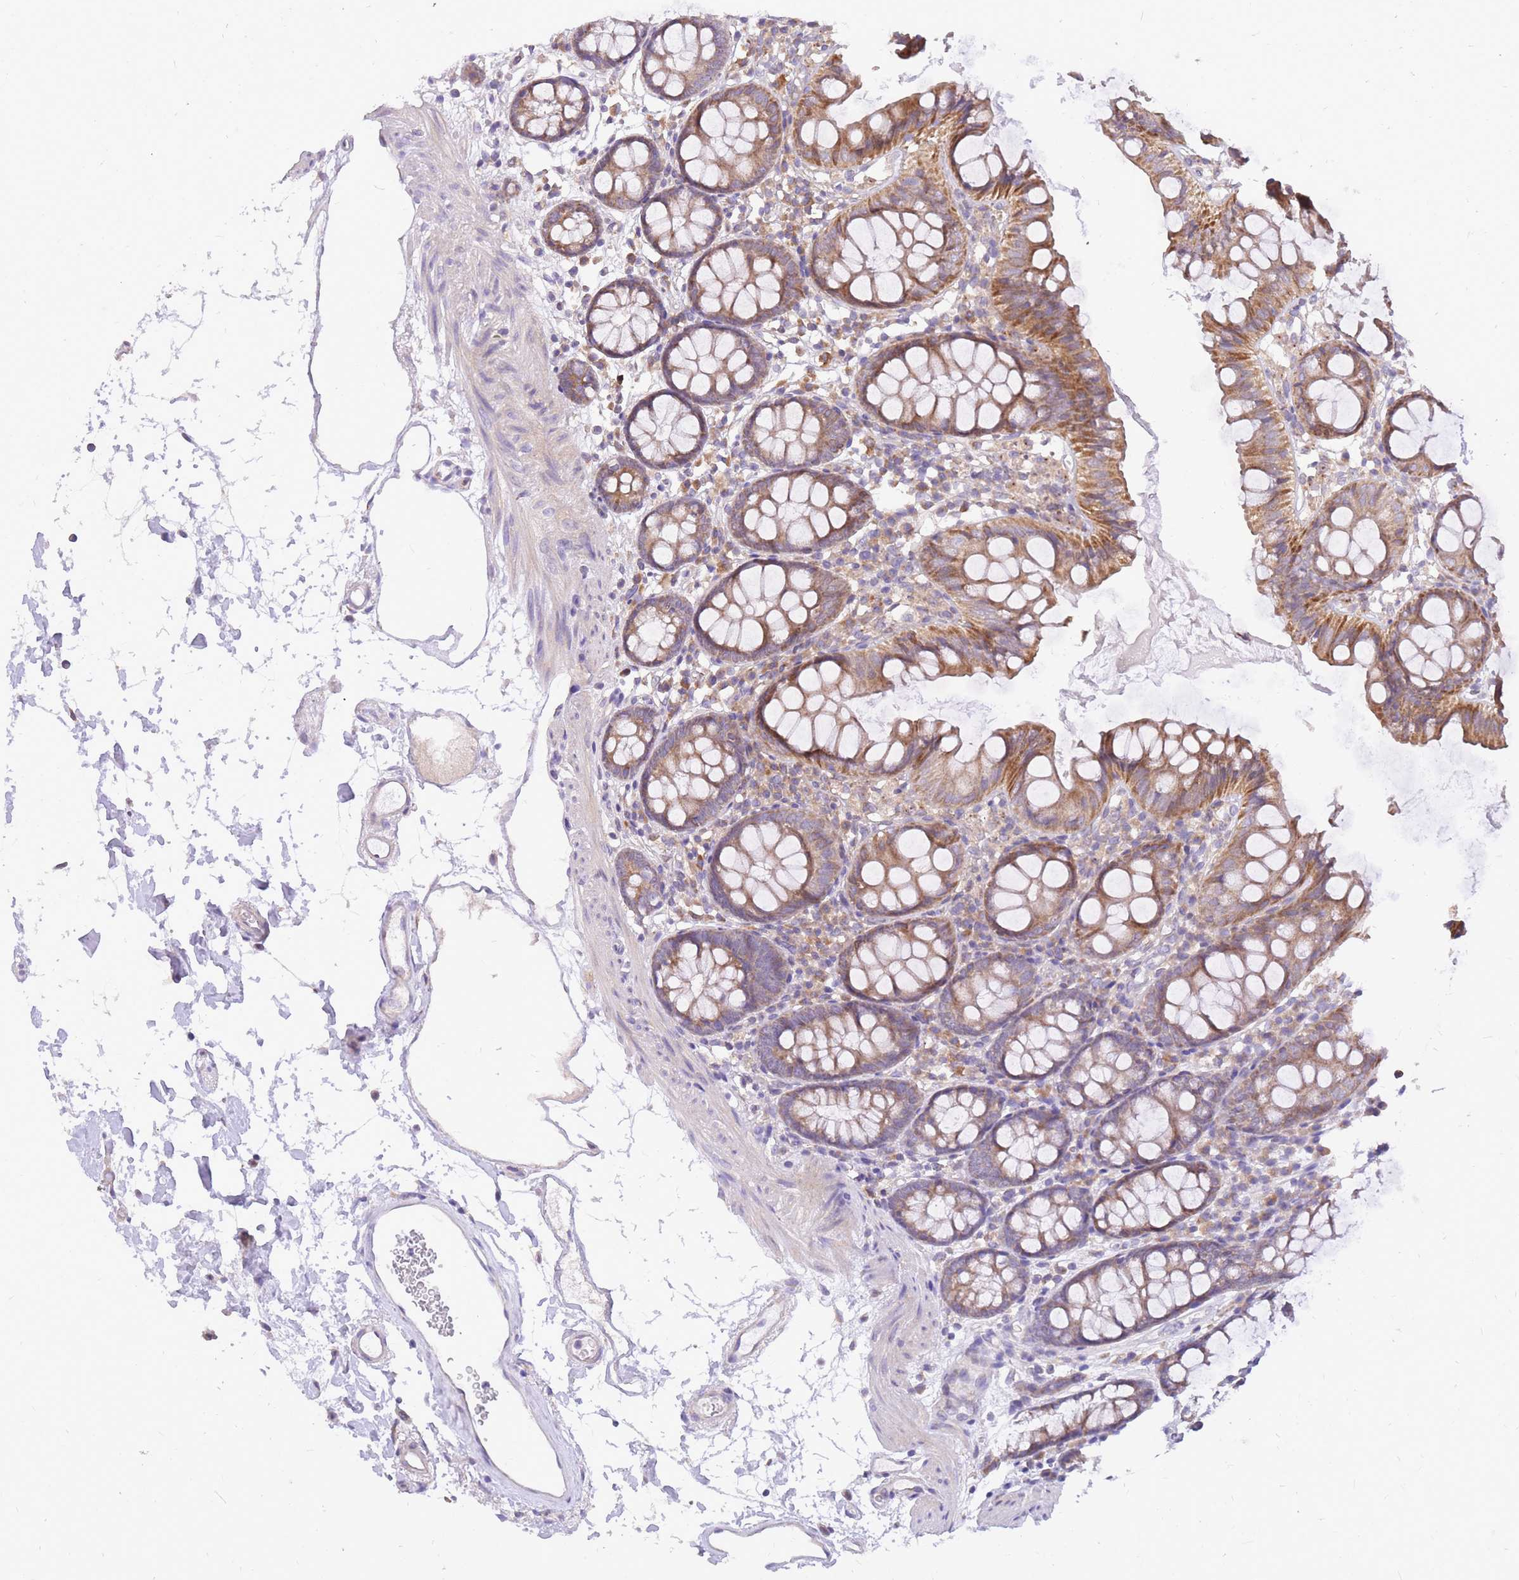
{"staining": {"intensity": "negative", "quantity": "none", "location": "none"}, "tissue": "colon", "cell_type": "Endothelial cells", "image_type": "normal", "snomed": [{"axis": "morphology", "description": "Normal tissue, NOS"}, {"axis": "topography", "description": "Colon"}], "caption": "This is an immunohistochemistry photomicrograph of unremarkable colon. There is no positivity in endothelial cells.", "gene": "TOPAZ1", "patient": {"sex": "female", "age": 84}}